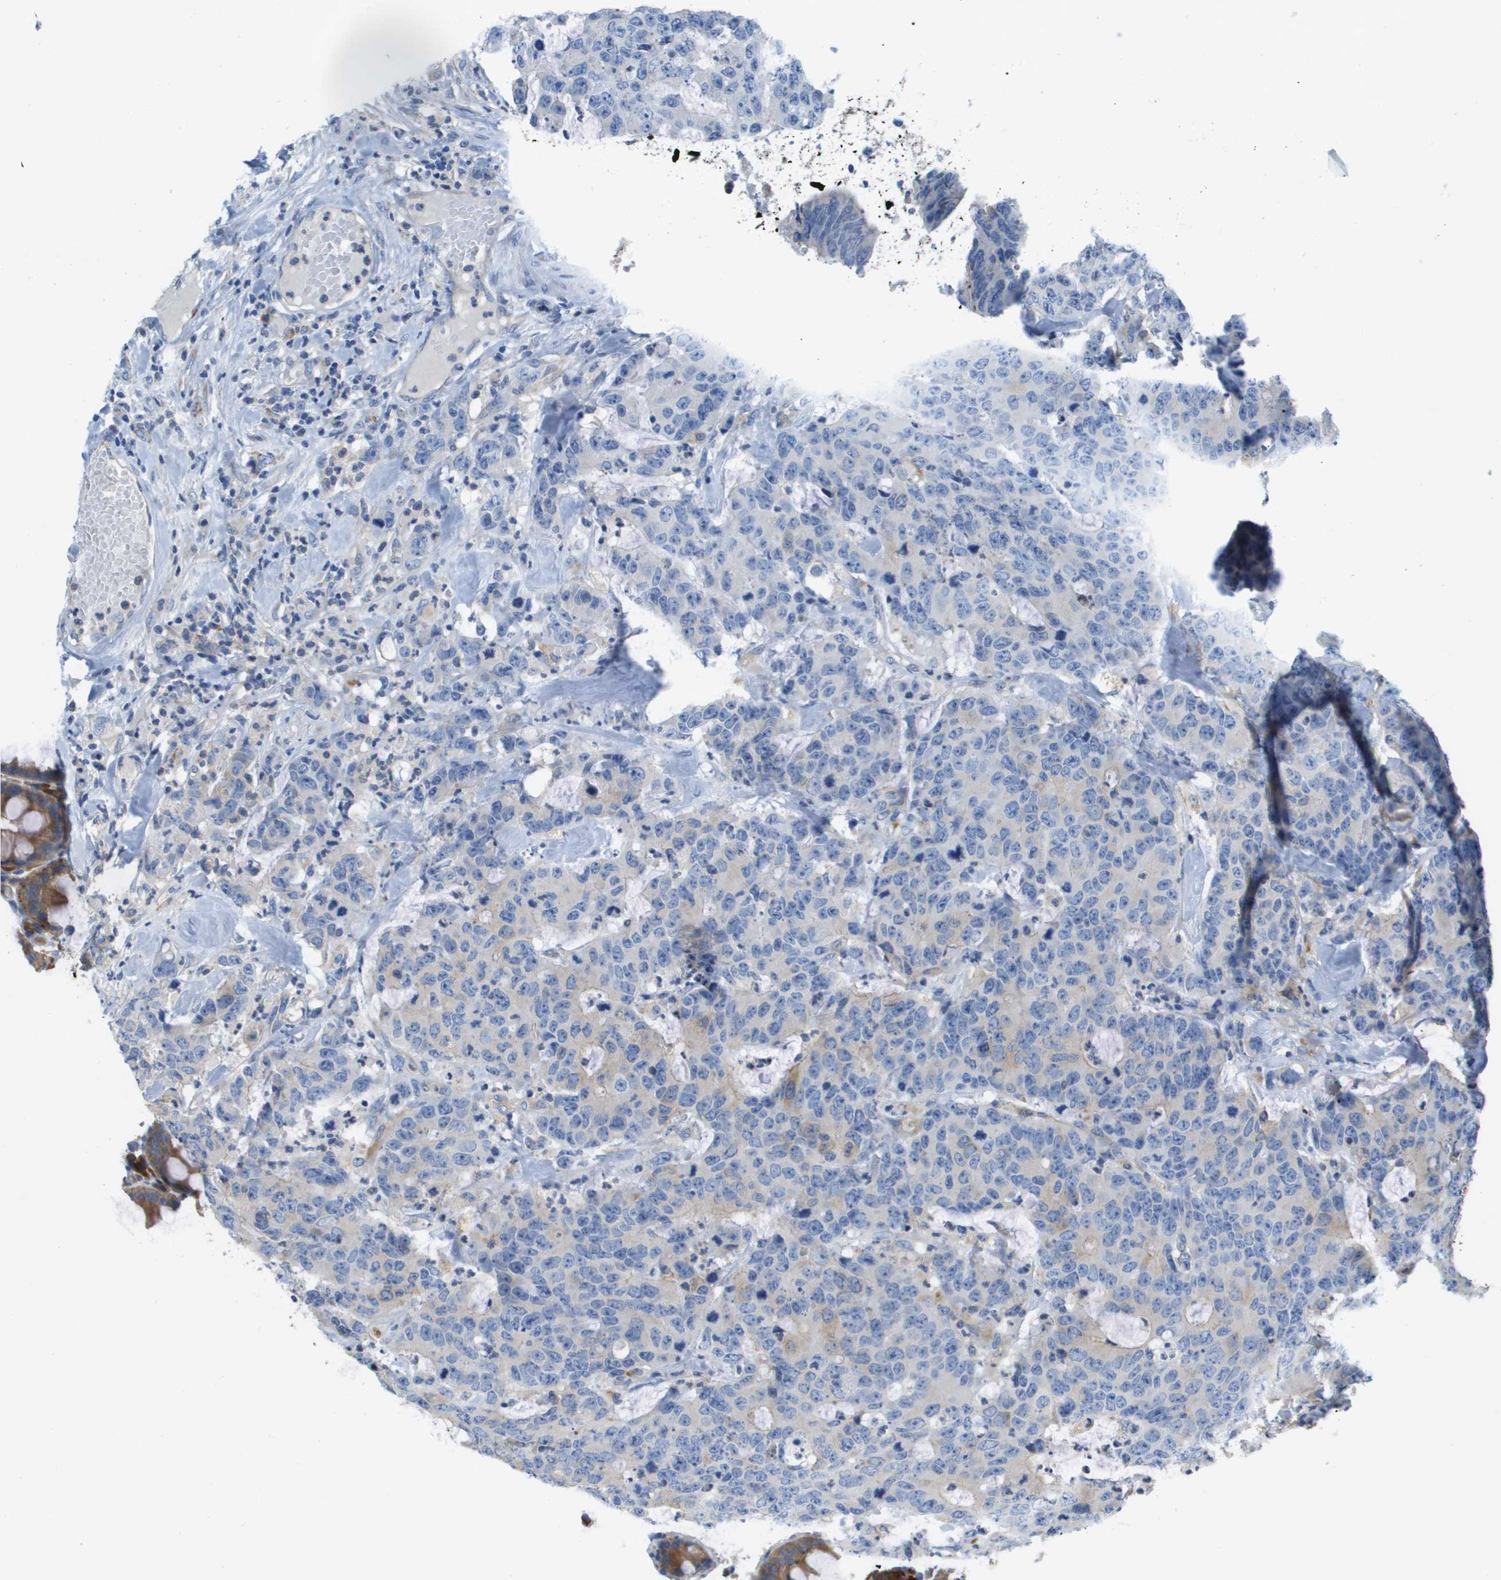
{"staining": {"intensity": "moderate", "quantity": "<25%", "location": "cytoplasmic/membranous"}, "tissue": "colorectal cancer", "cell_type": "Tumor cells", "image_type": "cancer", "snomed": [{"axis": "morphology", "description": "Adenocarcinoma, NOS"}, {"axis": "topography", "description": "Colon"}], "caption": "Moderate cytoplasmic/membranous protein positivity is identified in approximately <25% of tumor cells in colorectal cancer (adenocarcinoma). The protein of interest is shown in brown color, while the nuclei are stained blue.", "gene": "CASP10", "patient": {"sex": "female", "age": 86}}